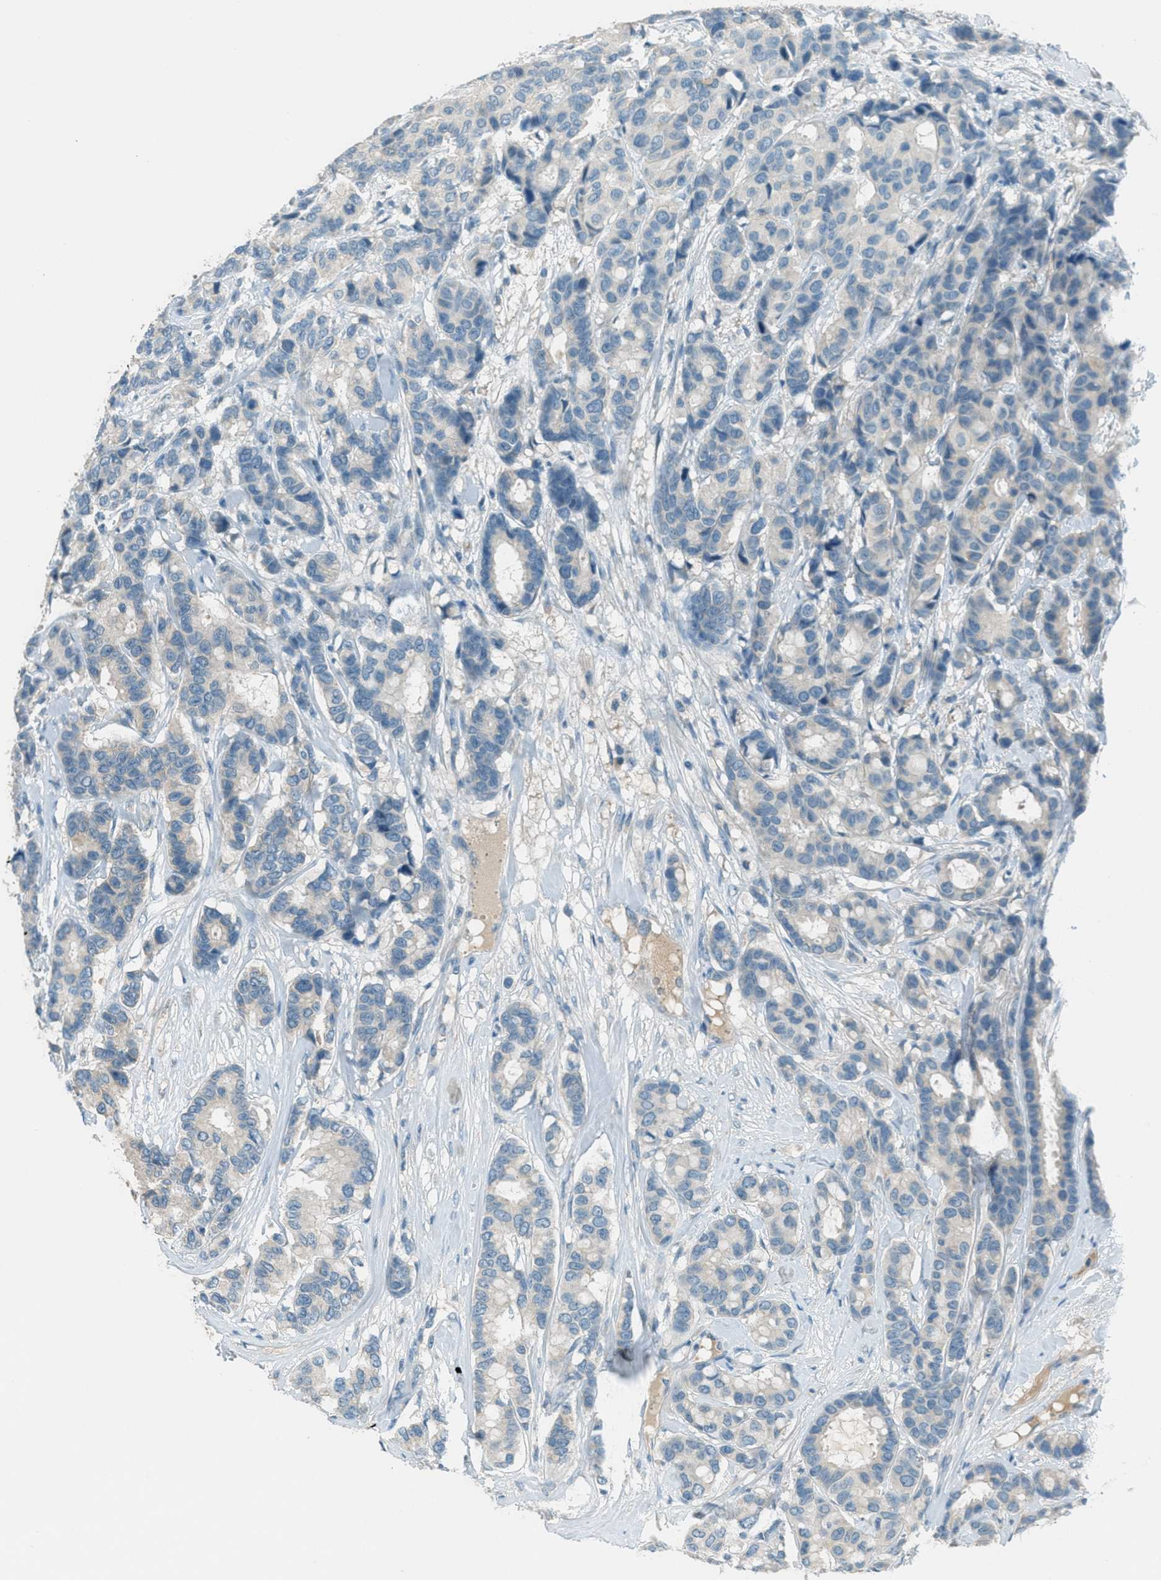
{"staining": {"intensity": "negative", "quantity": "none", "location": "none"}, "tissue": "breast cancer", "cell_type": "Tumor cells", "image_type": "cancer", "snomed": [{"axis": "morphology", "description": "Duct carcinoma"}, {"axis": "topography", "description": "Breast"}], "caption": "A high-resolution photomicrograph shows IHC staining of breast cancer (infiltrating ductal carcinoma), which reveals no significant positivity in tumor cells.", "gene": "MSLN", "patient": {"sex": "female", "age": 87}}